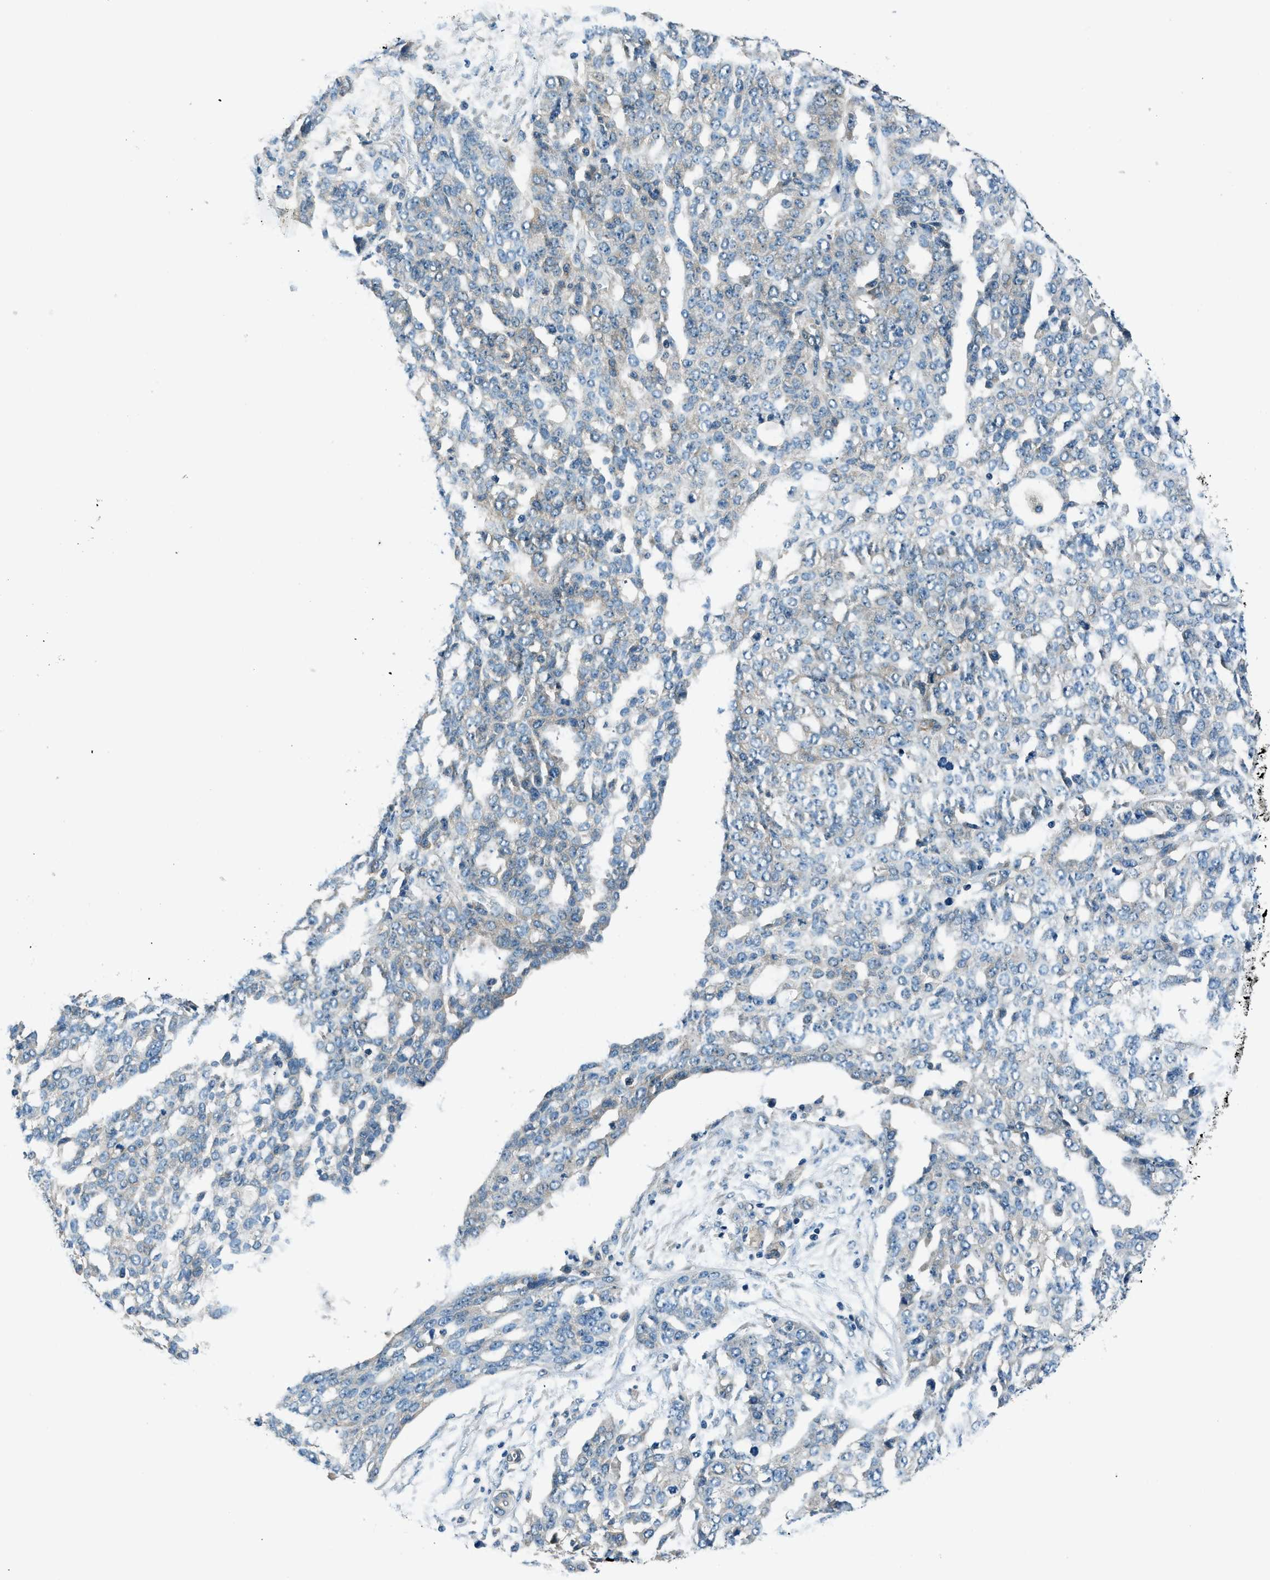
{"staining": {"intensity": "negative", "quantity": "none", "location": "none"}, "tissue": "ovarian cancer", "cell_type": "Tumor cells", "image_type": "cancer", "snomed": [{"axis": "morphology", "description": "Cystadenocarcinoma, serous, NOS"}, {"axis": "topography", "description": "Soft tissue"}, {"axis": "topography", "description": "Ovary"}], "caption": "This is an immunohistochemistry photomicrograph of ovarian cancer (serous cystadenocarcinoma). There is no positivity in tumor cells.", "gene": "SLC19A2", "patient": {"sex": "female", "age": 57}}